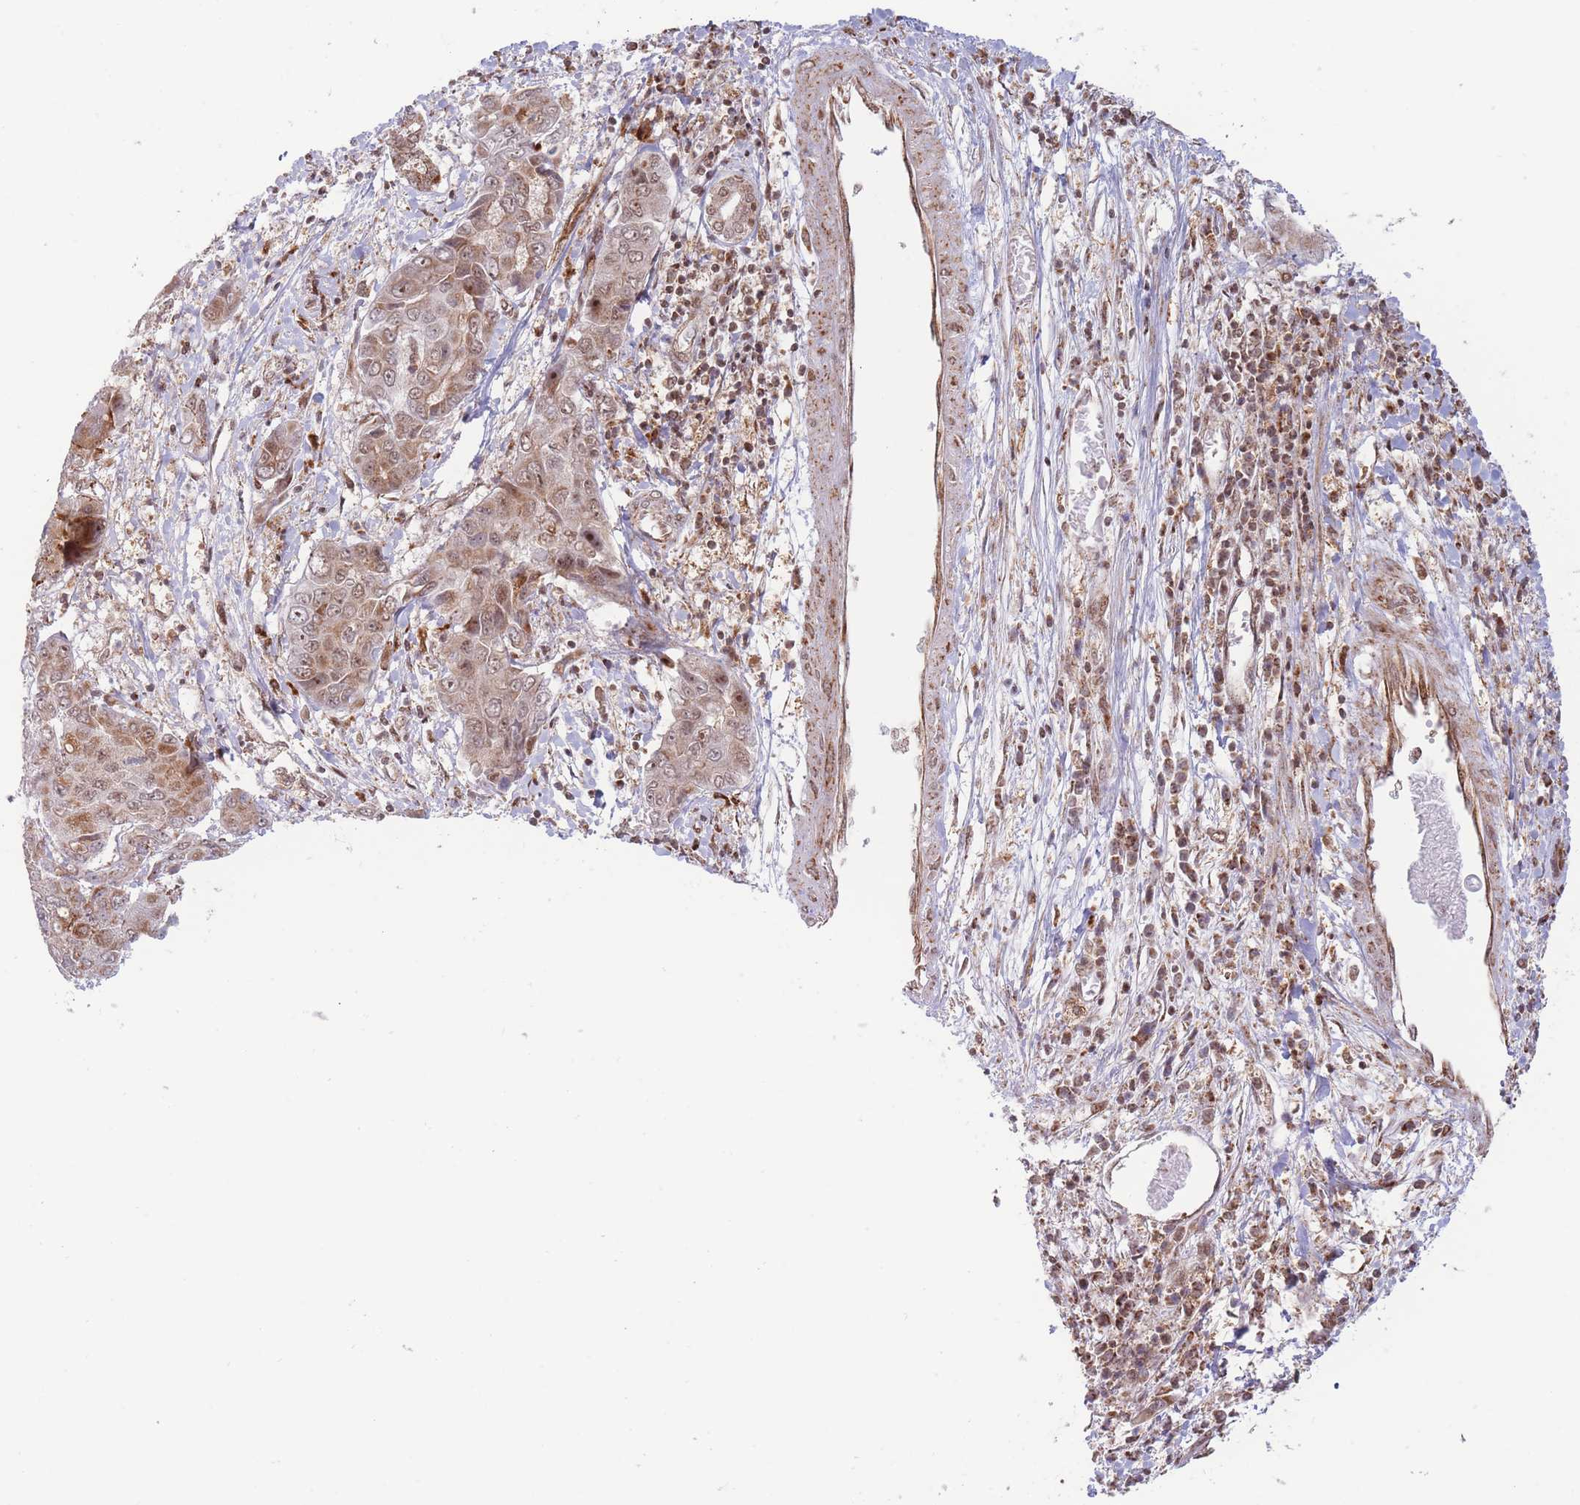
{"staining": {"intensity": "moderate", "quantity": ">75%", "location": "cytoplasmic/membranous,nuclear"}, "tissue": "liver cancer", "cell_type": "Tumor cells", "image_type": "cancer", "snomed": [{"axis": "morphology", "description": "Cholangiocarcinoma"}, {"axis": "topography", "description": "Liver"}], "caption": "There is medium levels of moderate cytoplasmic/membranous and nuclear staining in tumor cells of liver cholangiocarcinoma, as demonstrated by immunohistochemical staining (brown color).", "gene": "BOD1L1", "patient": {"sex": "male", "age": 67}}